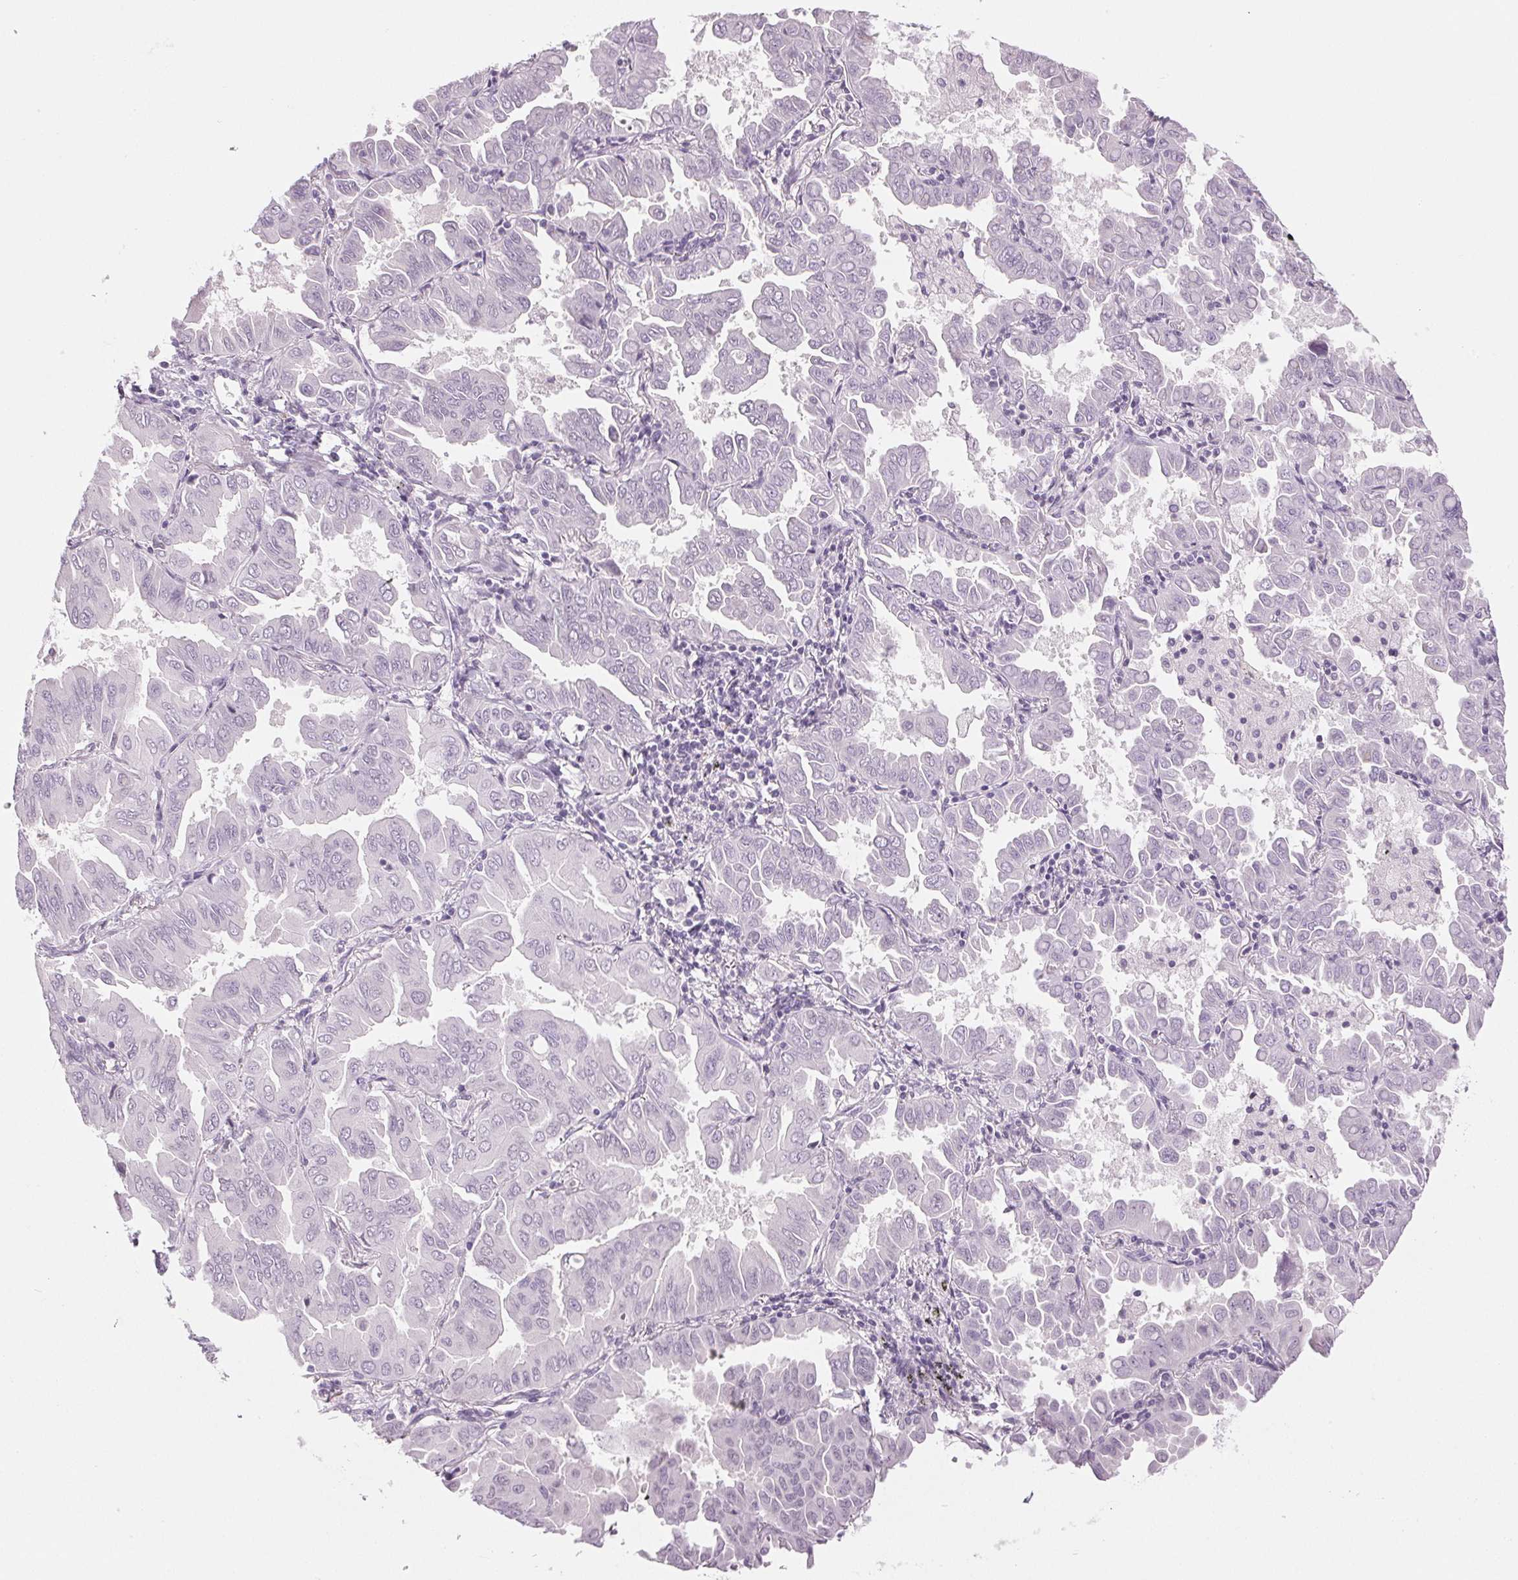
{"staining": {"intensity": "negative", "quantity": "none", "location": "none"}, "tissue": "lung cancer", "cell_type": "Tumor cells", "image_type": "cancer", "snomed": [{"axis": "morphology", "description": "Adenocarcinoma, NOS"}, {"axis": "topography", "description": "Lung"}], "caption": "Adenocarcinoma (lung) stained for a protein using immunohistochemistry exhibits no positivity tumor cells.", "gene": "DNAJC6", "patient": {"sex": "male", "age": 64}}